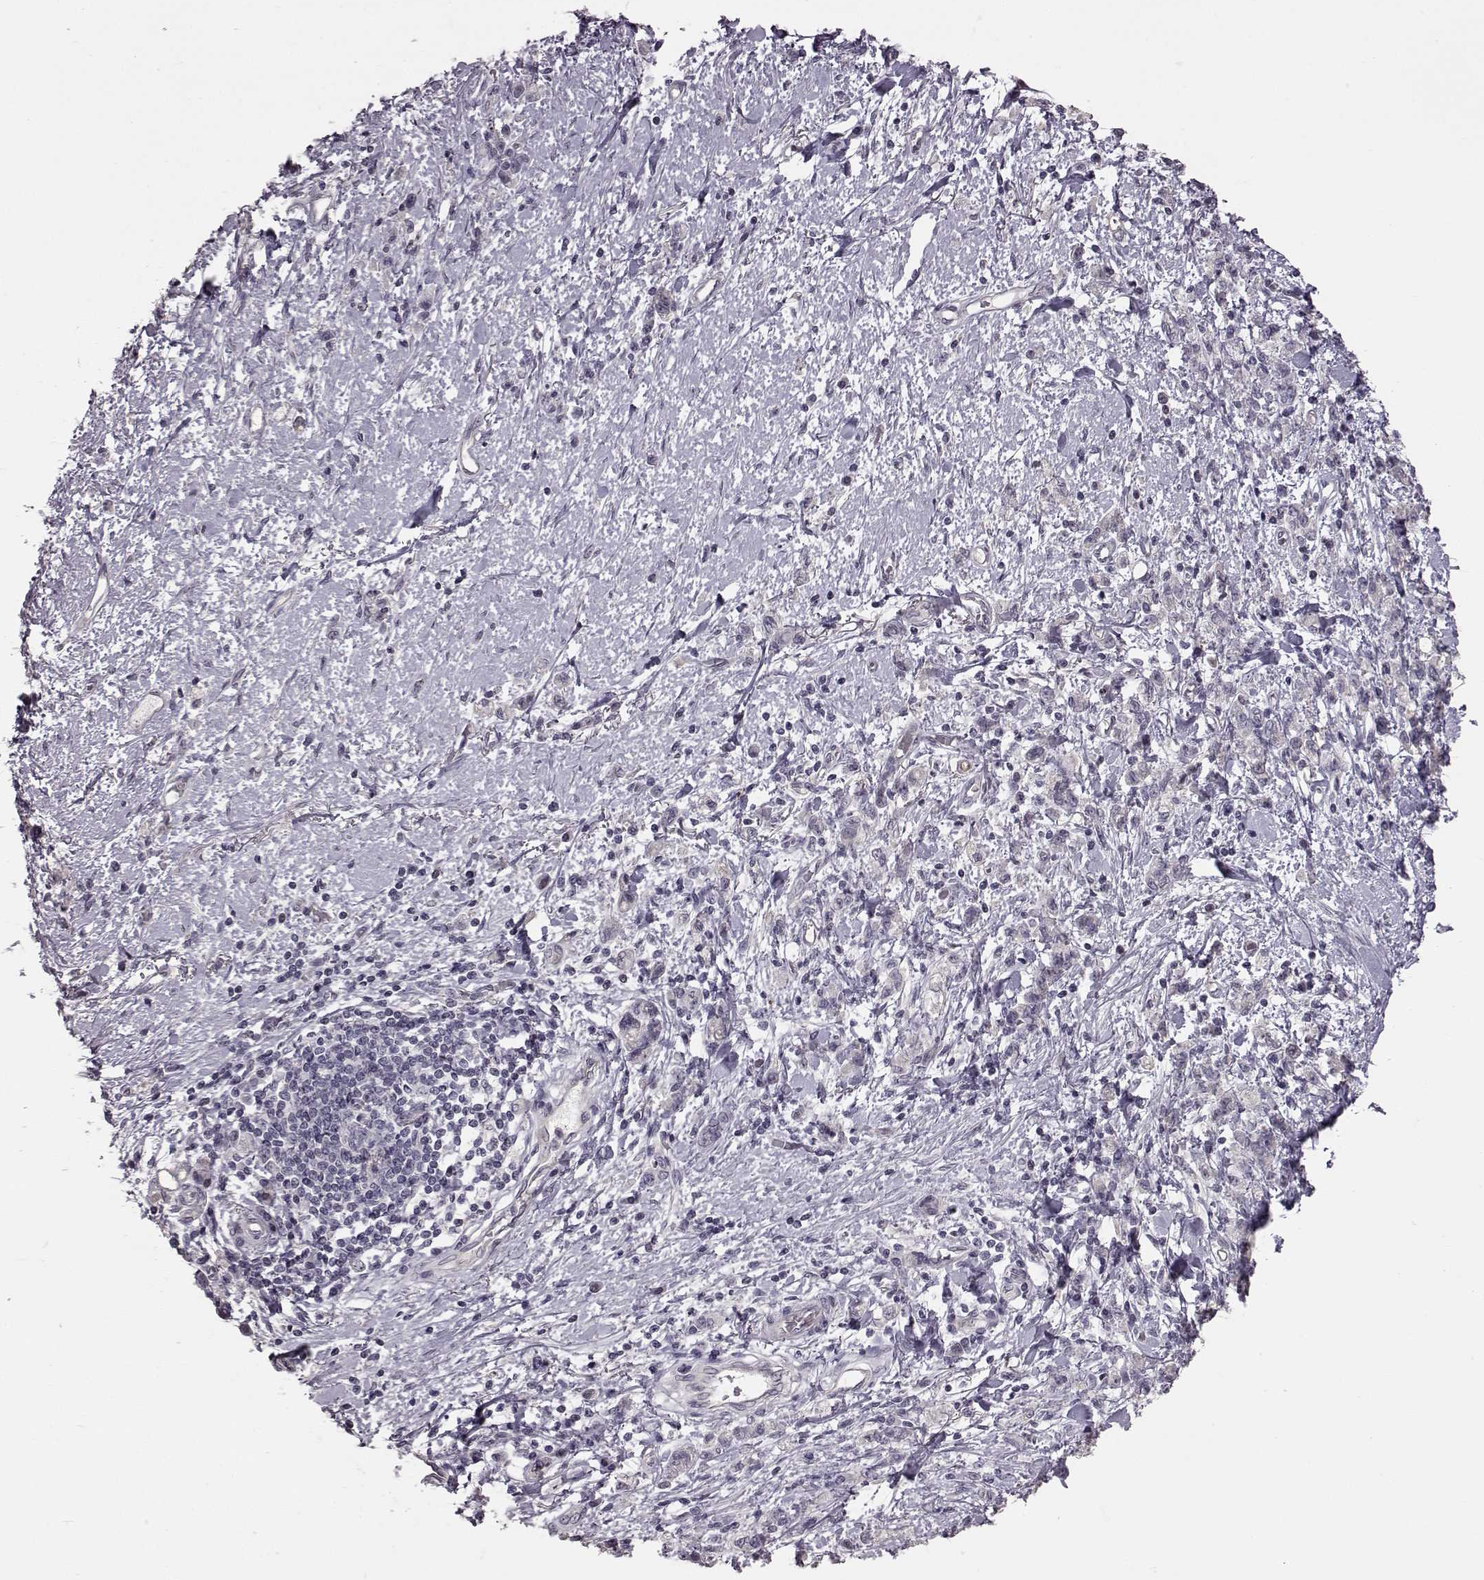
{"staining": {"intensity": "negative", "quantity": "none", "location": "none"}, "tissue": "stomach cancer", "cell_type": "Tumor cells", "image_type": "cancer", "snomed": [{"axis": "morphology", "description": "Adenocarcinoma, NOS"}, {"axis": "topography", "description": "Stomach"}], "caption": "This is an immunohistochemistry image of human stomach cancer. There is no staining in tumor cells.", "gene": "GAL", "patient": {"sex": "male", "age": 77}}